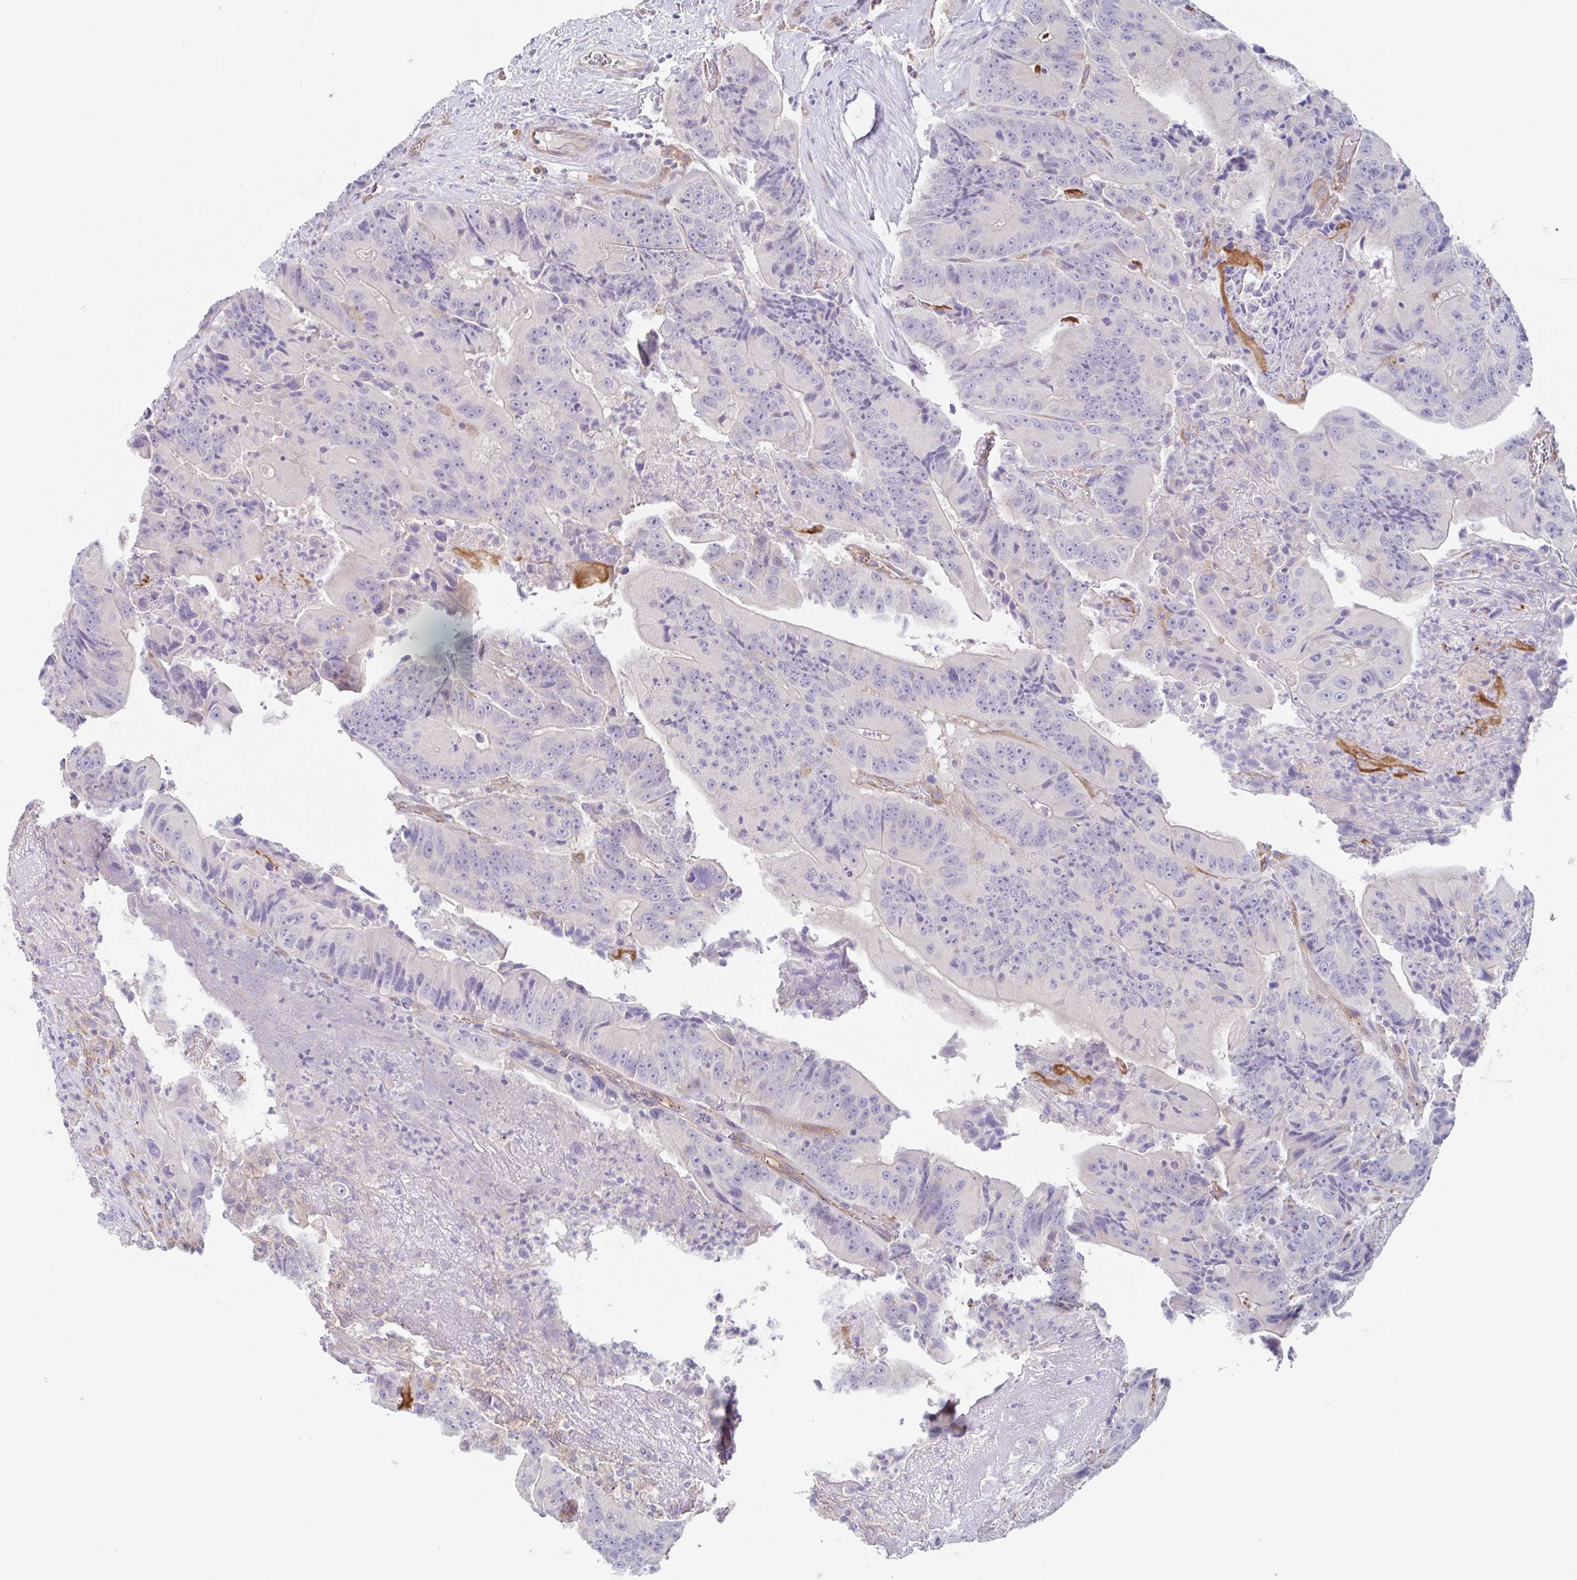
{"staining": {"intensity": "negative", "quantity": "none", "location": "none"}, "tissue": "colorectal cancer", "cell_type": "Tumor cells", "image_type": "cancer", "snomed": [{"axis": "morphology", "description": "Adenocarcinoma, NOS"}, {"axis": "topography", "description": "Colon"}], "caption": "The immunohistochemistry image has no significant positivity in tumor cells of colorectal cancer (adenocarcinoma) tissue.", "gene": "EHD4", "patient": {"sex": "female", "age": 86}}